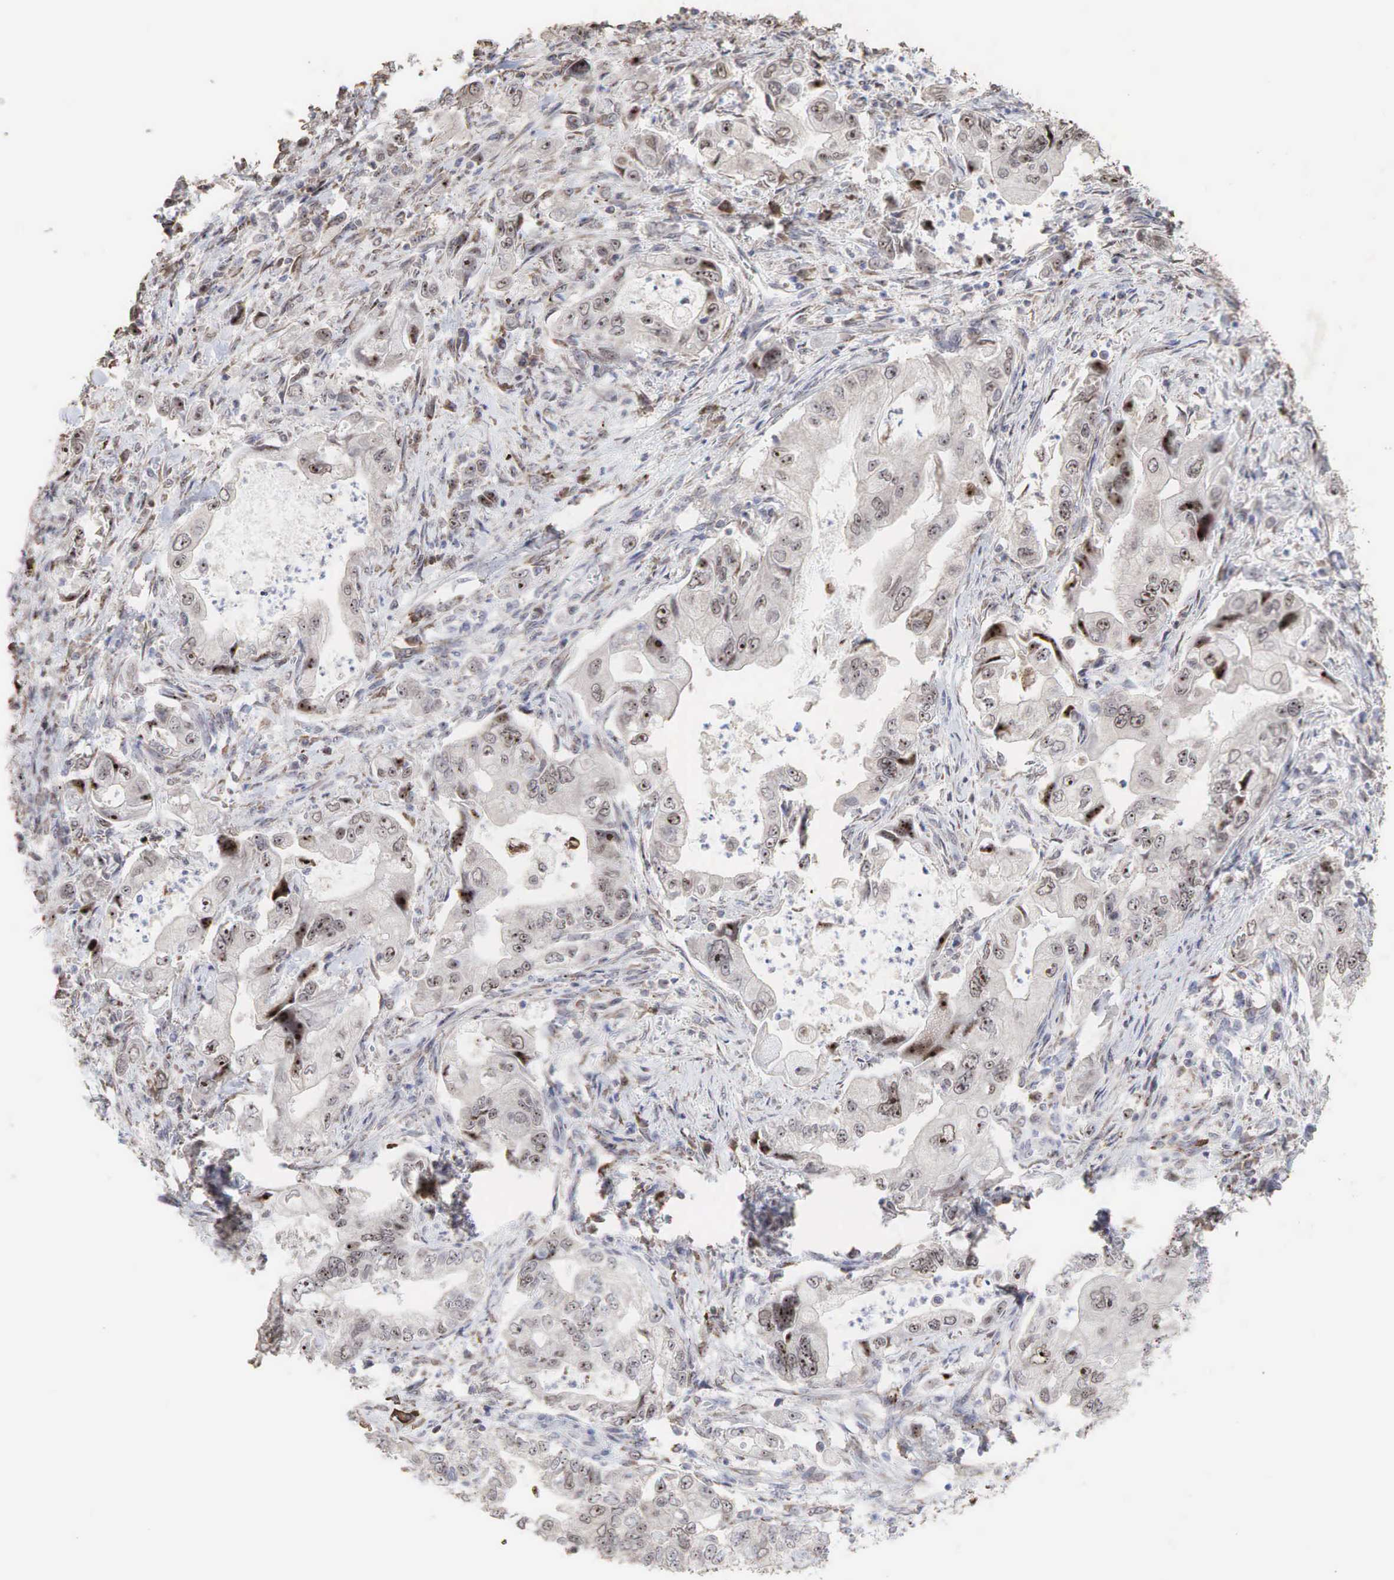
{"staining": {"intensity": "strong", "quantity": "25%-75%", "location": "cytoplasmic/membranous,nuclear"}, "tissue": "stomach cancer", "cell_type": "Tumor cells", "image_type": "cancer", "snomed": [{"axis": "morphology", "description": "Adenocarcinoma, NOS"}, {"axis": "topography", "description": "Pancreas"}, {"axis": "topography", "description": "Stomach, upper"}], "caption": "Stomach cancer (adenocarcinoma) stained with a protein marker shows strong staining in tumor cells.", "gene": "DKC1", "patient": {"sex": "male", "age": 77}}